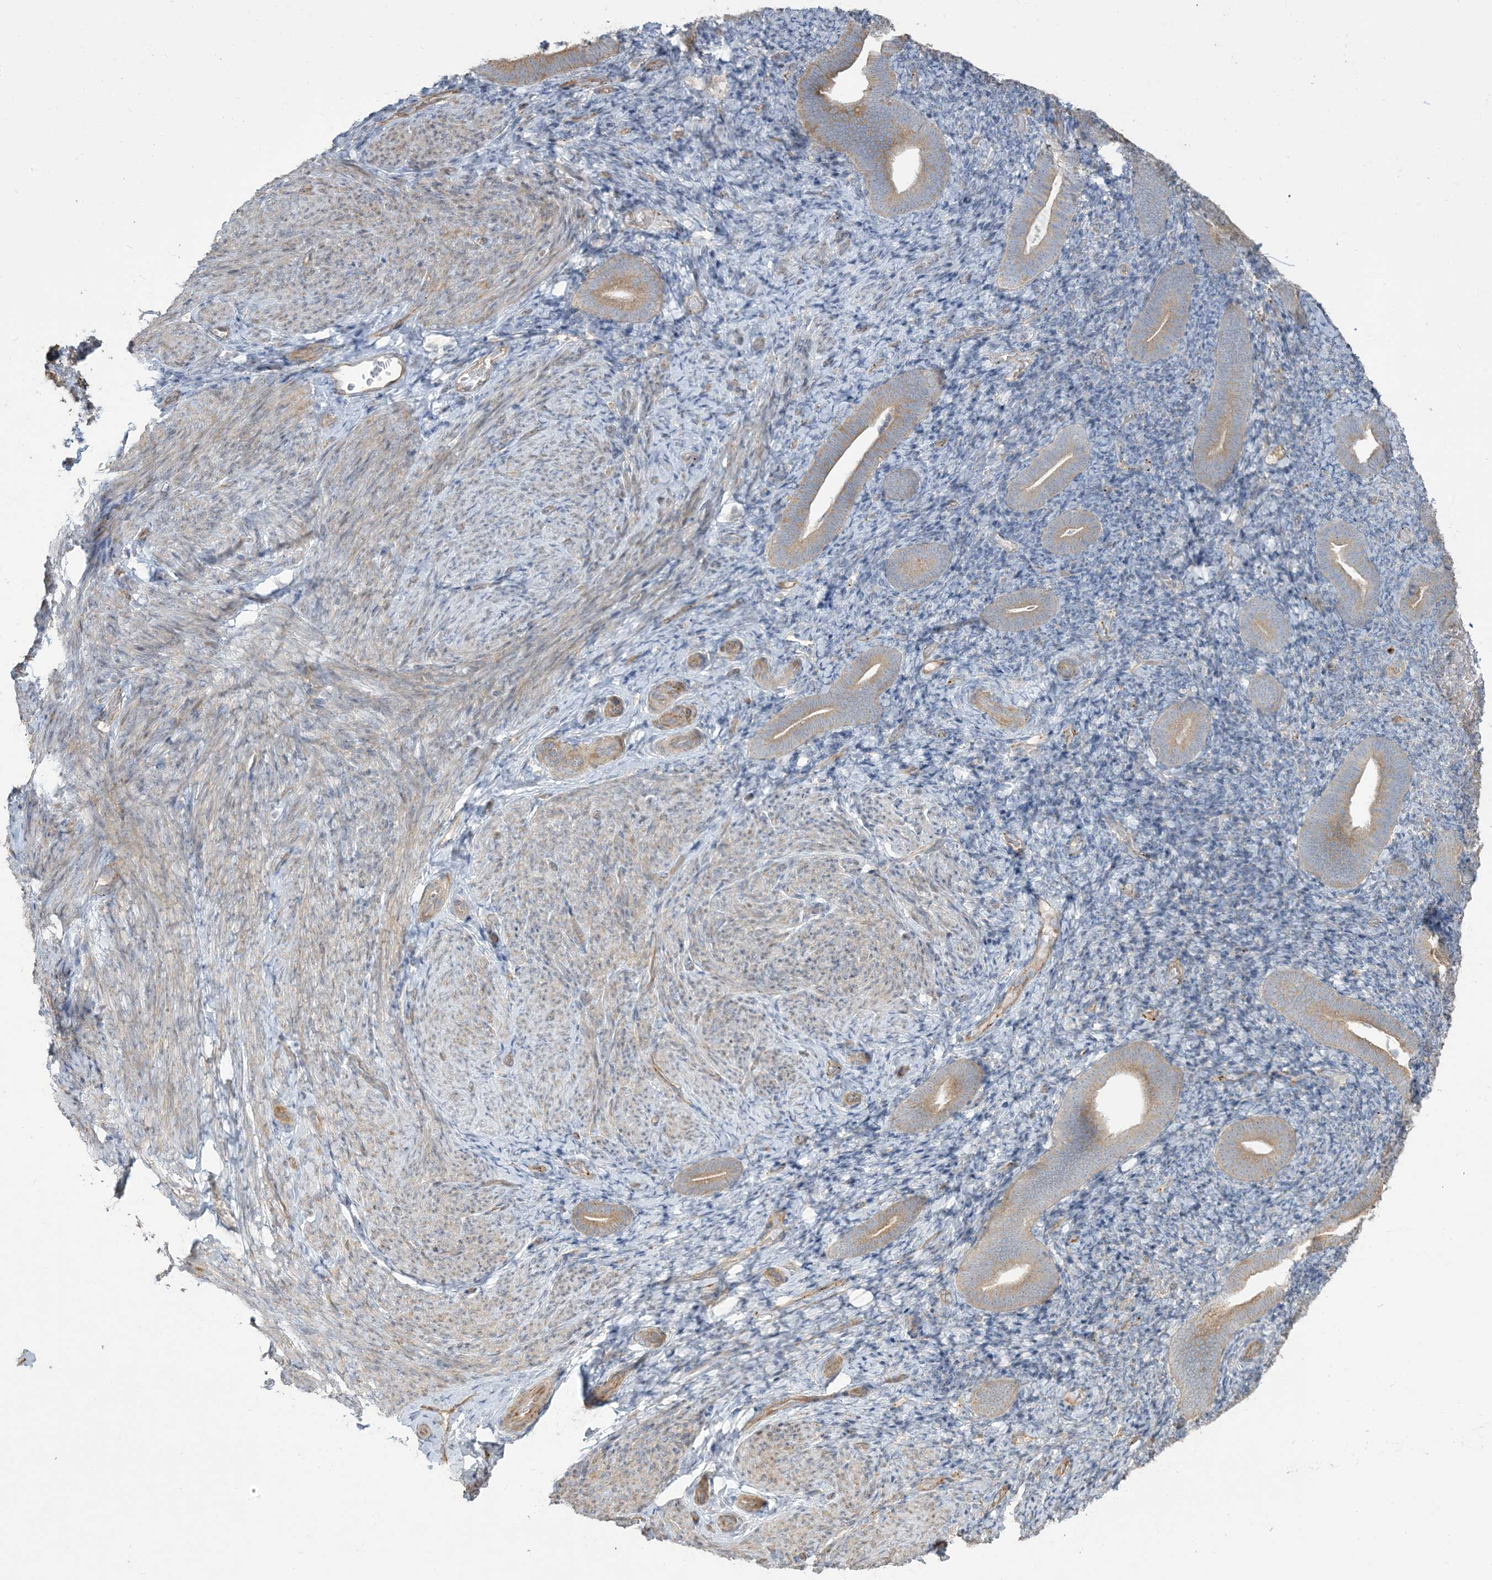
{"staining": {"intensity": "negative", "quantity": "none", "location": "none"}, "tissue": "endometrium", "cell_type": "Cells in endometrial stroma", "image_type": "normal", "snomed": [{"axis": "morphology", "description": "Normal tissue, NOS"}, {"axis": "topography", "description": "Endometrium"}], "caption": "High magnification brightfield microscopy of benign endometrium stained with DAB (3,3'-diaminobenzidine) (brown) and counterstained with hematoxylin (blue): cells in endometrial stroma show no significant expression. (DAB (3,3'-diaminobenzidine) immunohistochemistry with hematoxylin counter stain).", "gene": "KLHL18", "patient": {"sex": "female", "age": 51}}